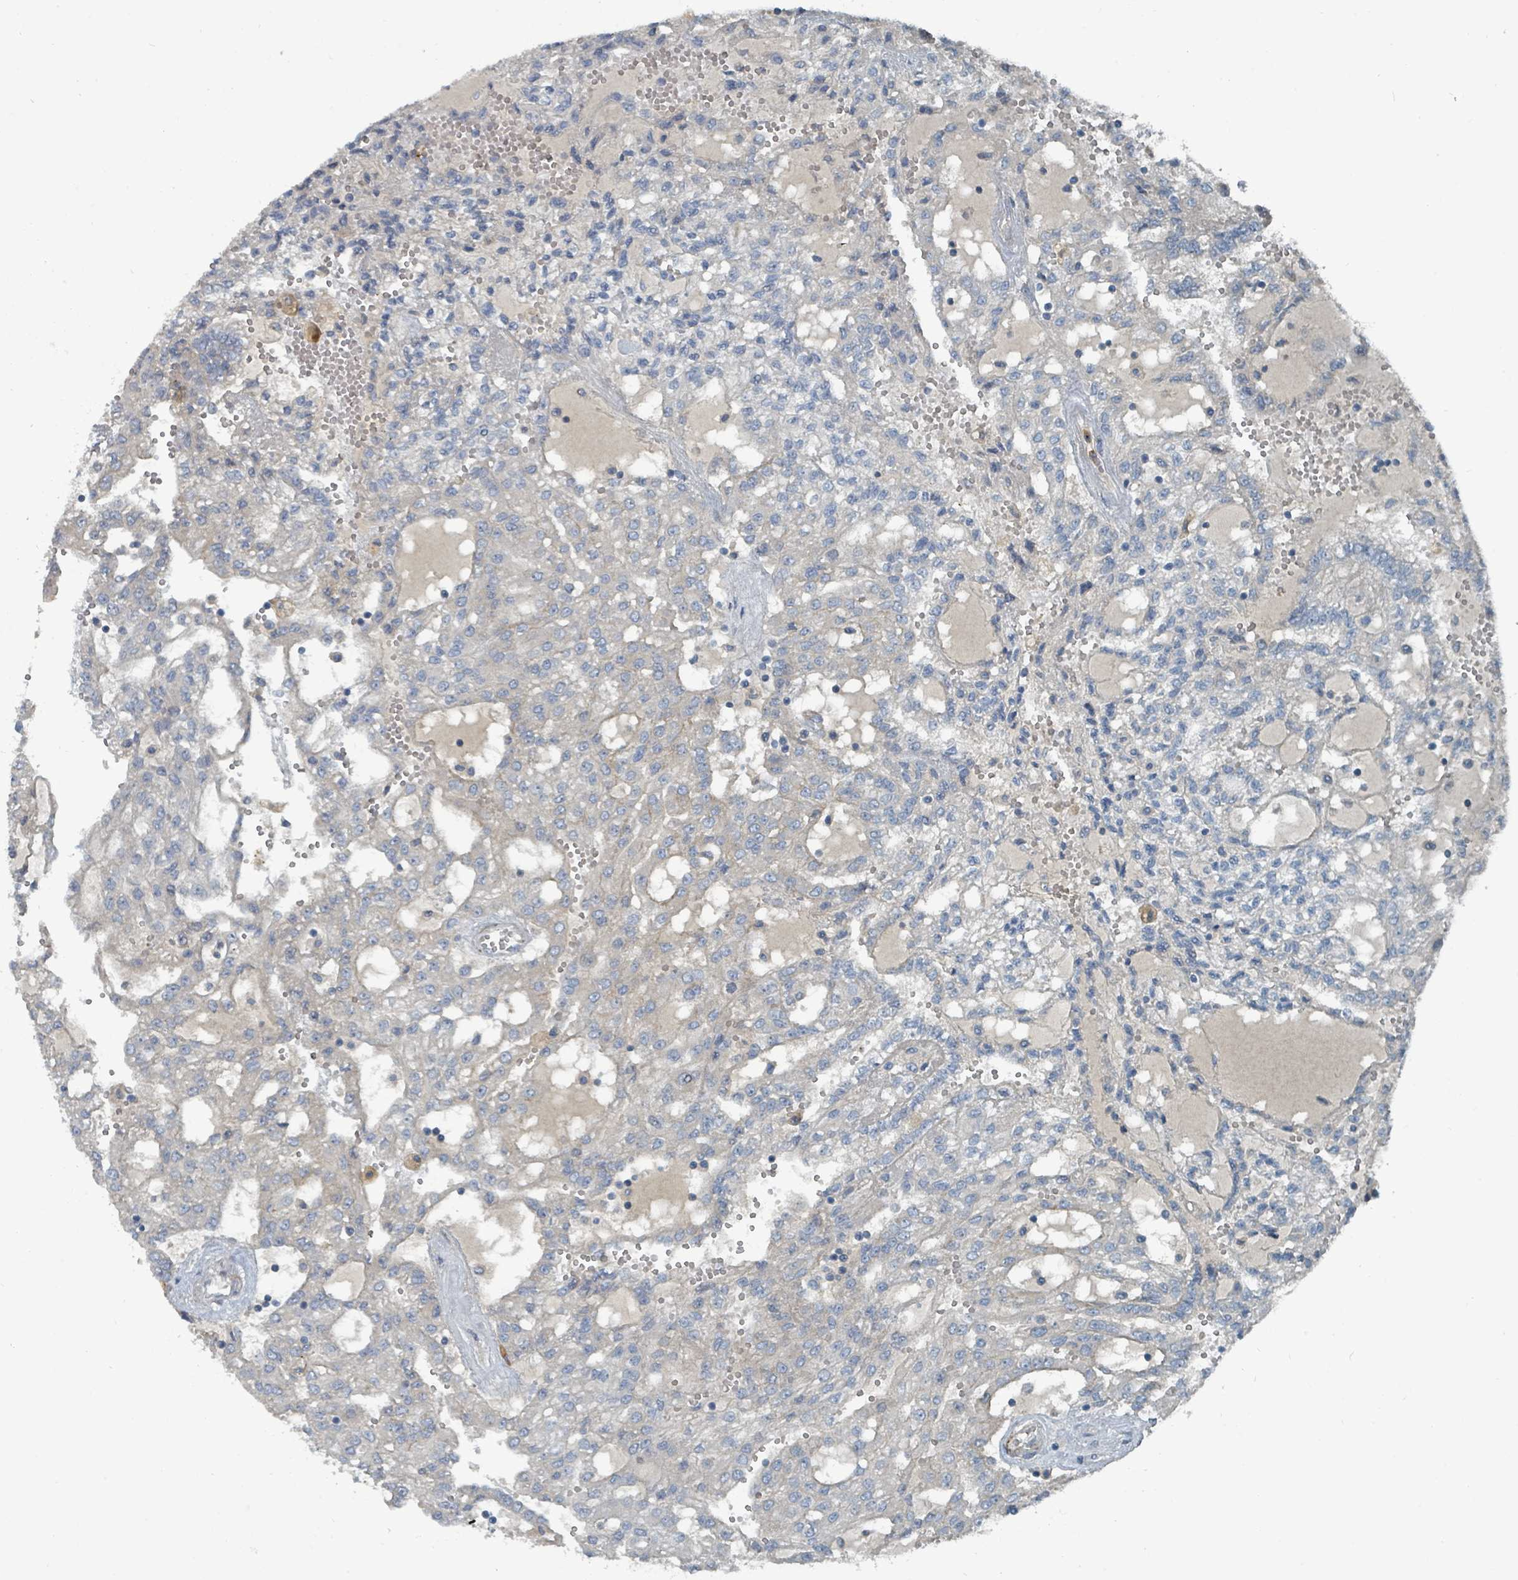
{"staining": {"intensity": "negative", "quantity": "none", "location": "none"}, "tissue": "renal cancer", "cell_type": "Tumor cells", "image_type": "cancer", "snomed": [{"axis": "morphology", "description": "Adenocarcinoma, NOS"}, {"axis": "topography", "description": "Kidney"}], "caption": "The immunohistochemistry (IHC) image has no significant staining in tumor cells of renal cancer (adenocarcinoma) tissue.", "gene": "SLC44A5", "patient": {"sex": "male", "age": 63}}